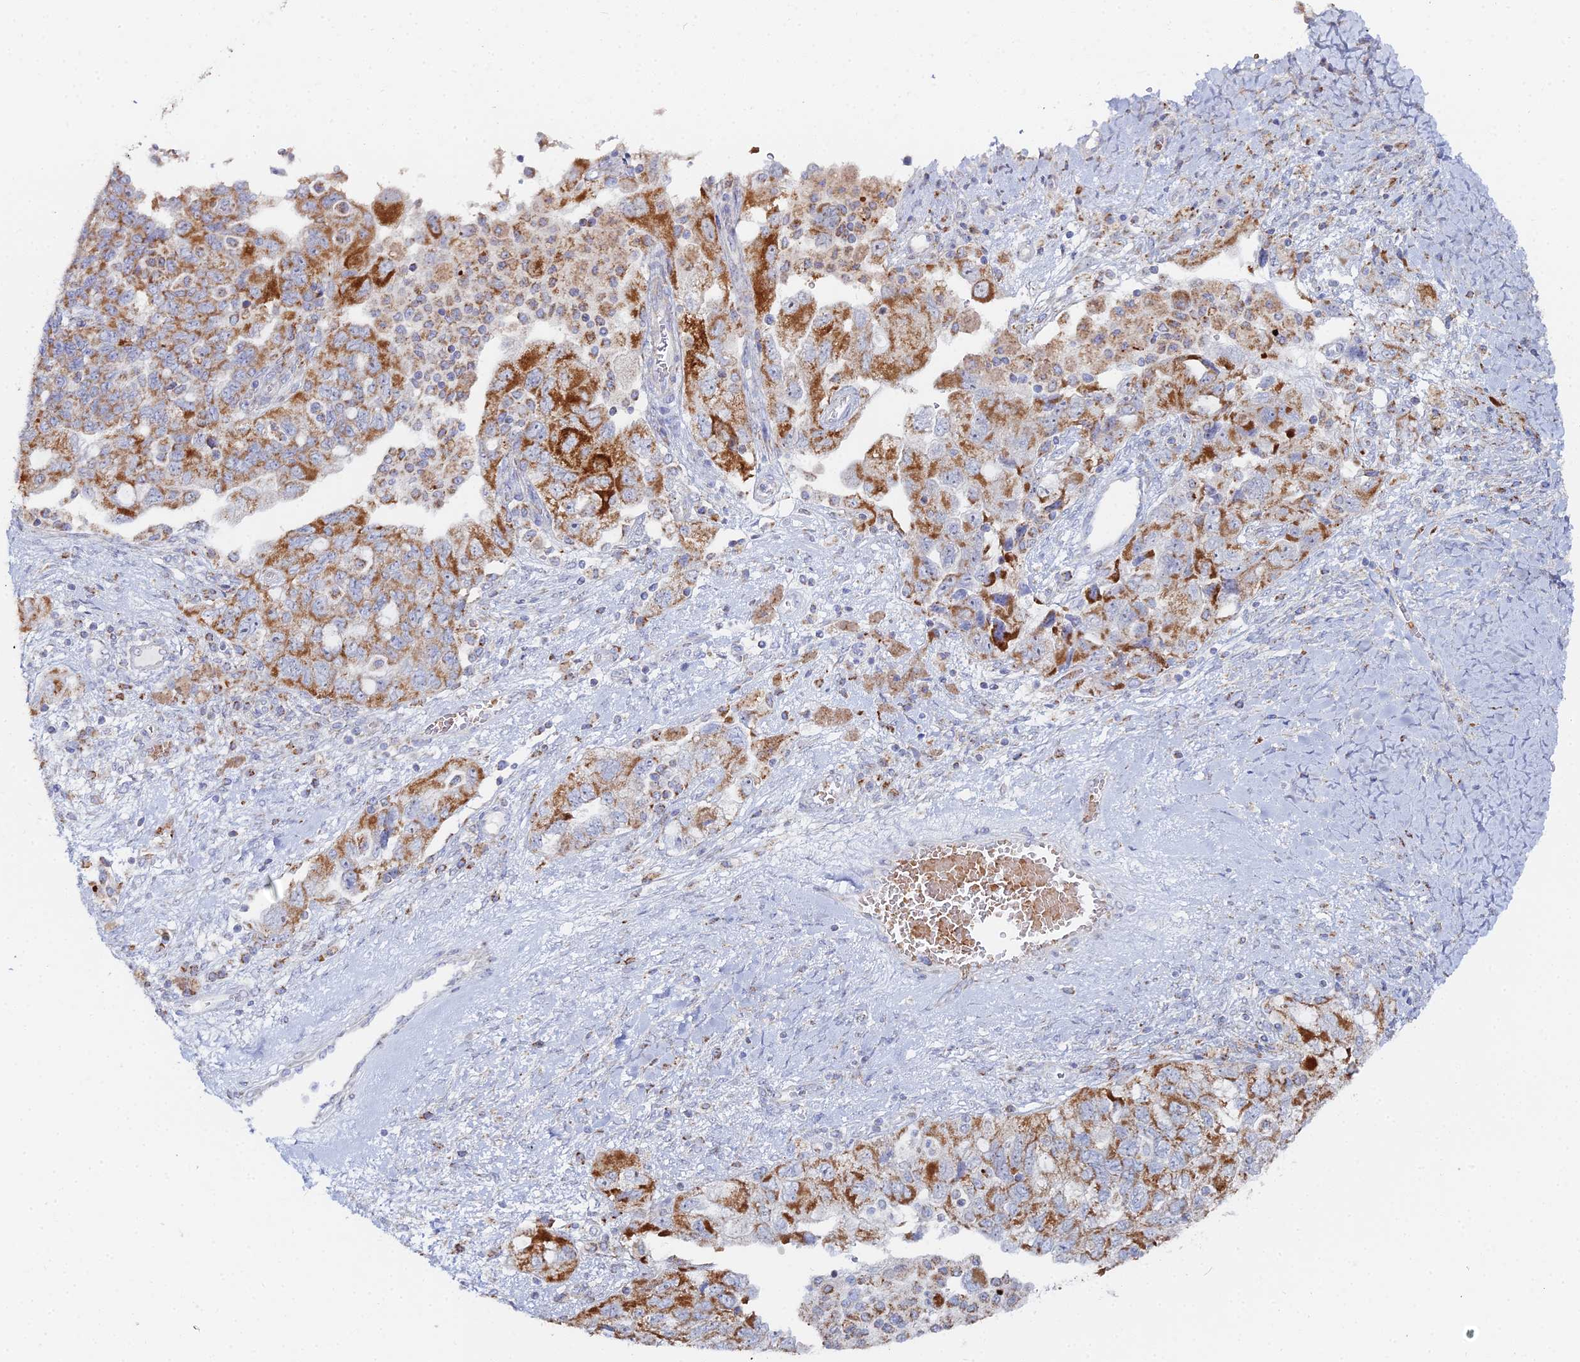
{"staining": {"intensity": "moderate", "quantity": ">75%", "location": "cytoplasmic/membranous"}, "tissue": "ovarian cancer", "cell_type": "Tumor cells", "image_type": "cancer", "snomed": [{"axis": "morphology", "description": "Carcinoma, NOS"}, {"axis": "morphology", "description": "Cystadenocarcinoma, serous, NOS"}, {"axis": "topography", "description": "Ovary"}], "caption": "Protein staining exhibits moderate cytoplasmic/membranous staining in approximately >75% of tumor cells in ovarian serous cystadenocarcinoma. The staining was performed using DAB, with brown indicating positive protein expression. Nuclei are stained blue with hematoxylin.", "gene": "MPC1", "patient": {"sex": "female", "age": 69}}